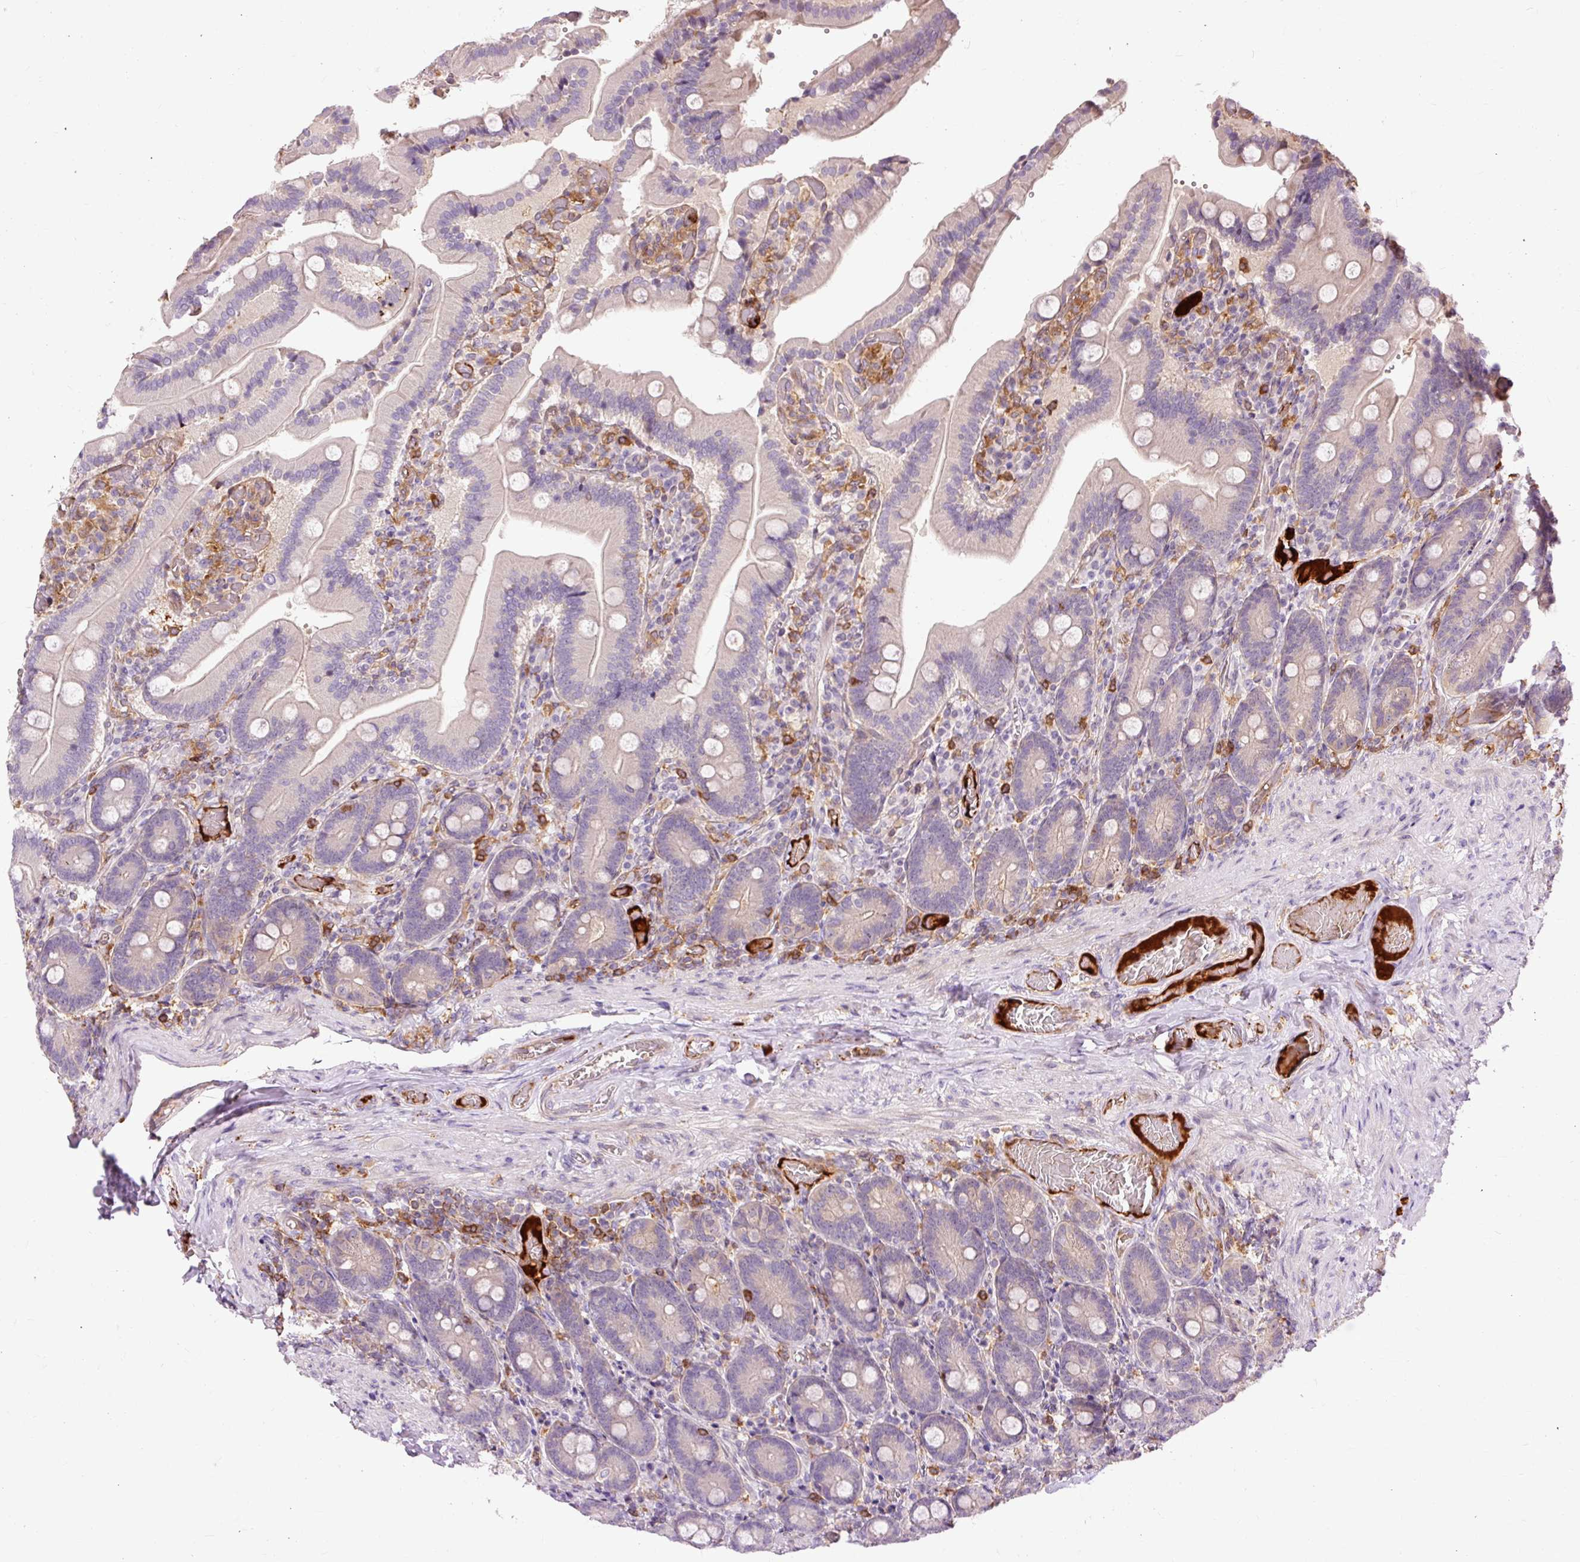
{"staining": {"intensity": "negative", "quantity": "none", "location": "none"}, "tissue": "duodenum", "cell_type": "Glandular cells", "image_type": "normal", "snomed": [{"axis": "morphology", "description": "Normal tissue, NOS"}, {"axis": "topography", "description": "Duodenum"}], "caption": "High magnification brightfield microscopy of normal duodenum stained with DAB (brown) and counterstained with hematoxylin (blue): glandular cells show no significant expression. Nuclei are stained in blue.", "gene": "CEBPZ", "patient": {"sex": "female", "age": 62}}